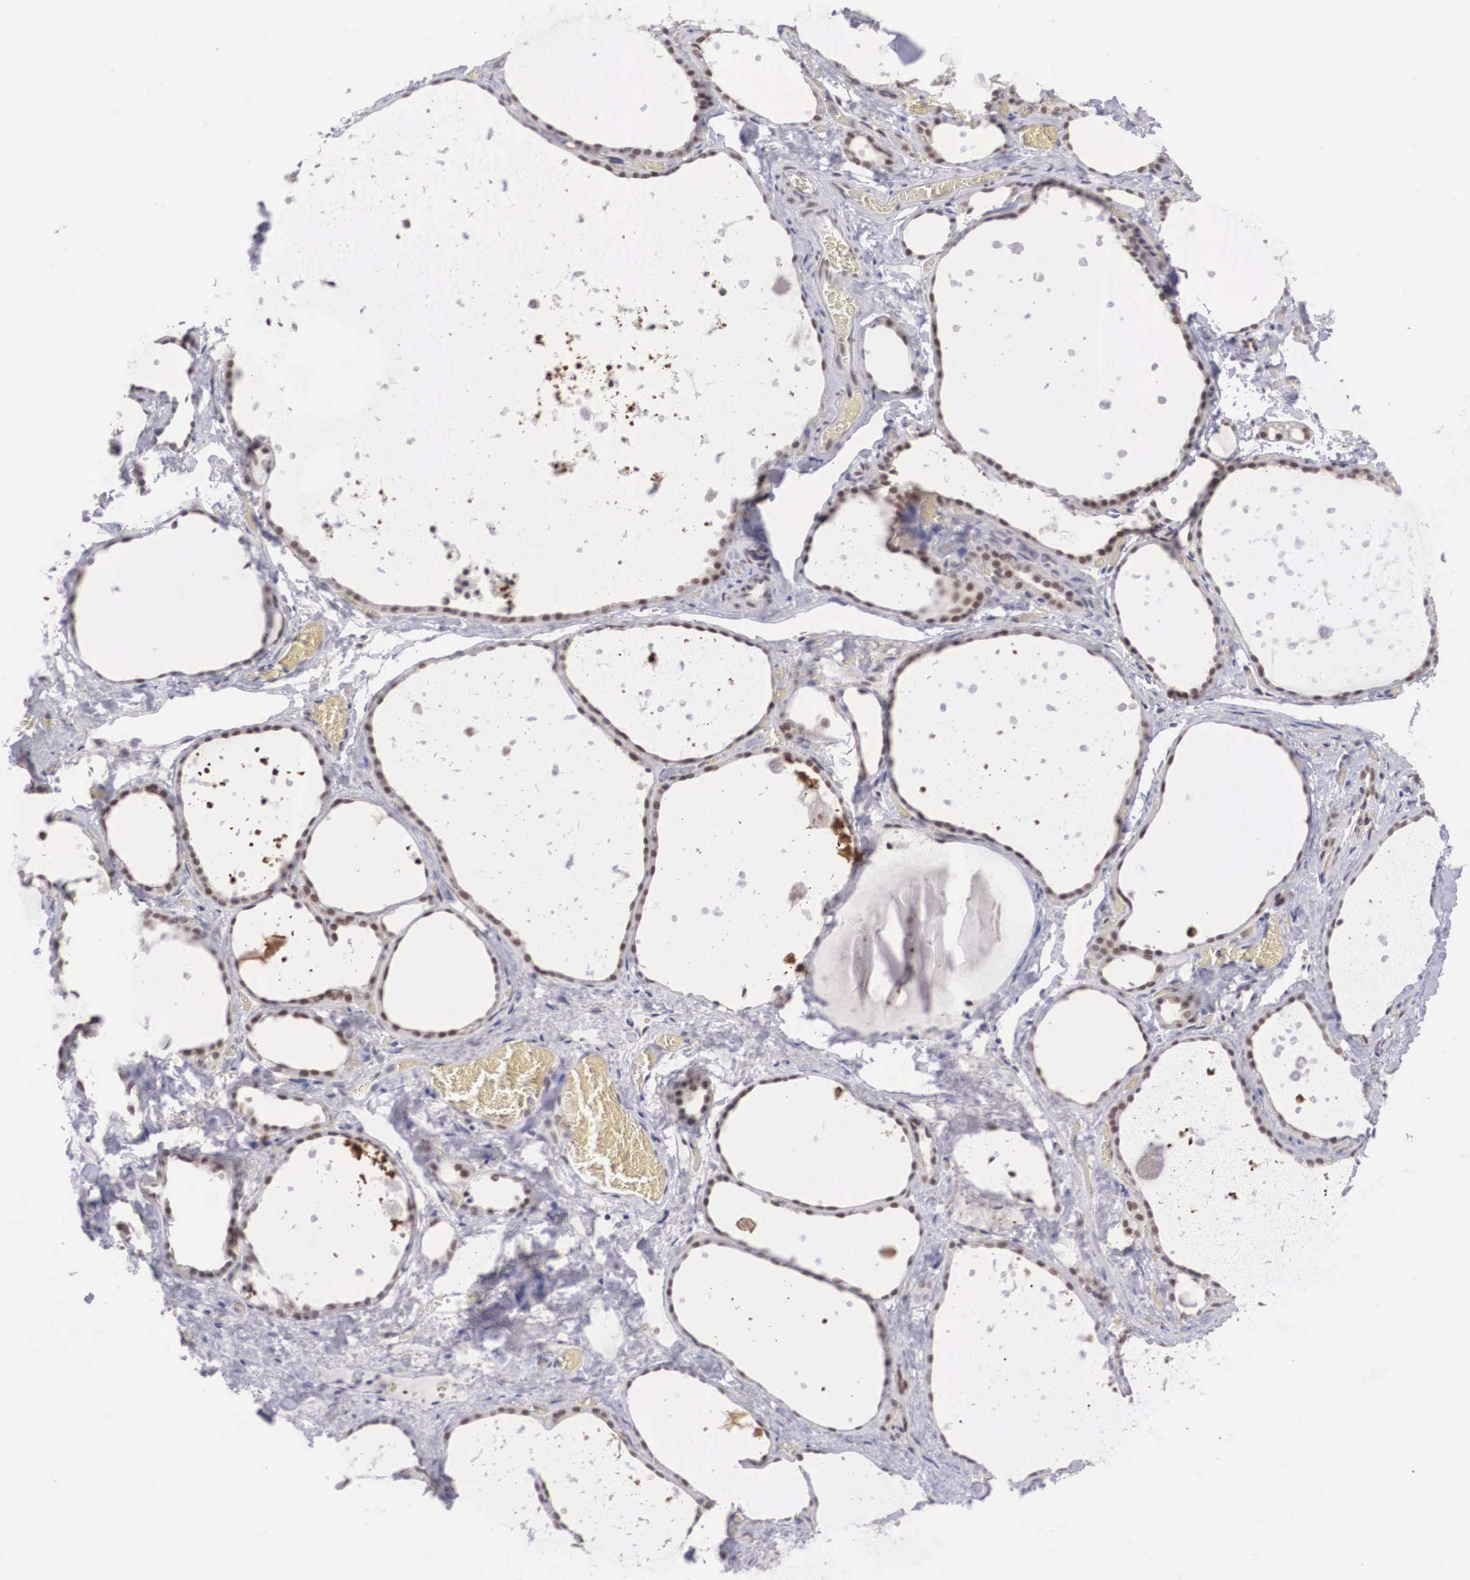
{"staining": {"intensity": "moderate", "quantity": "25%-75%", "location": "nuclear"}, "tissue": "thyroid gland", "cell_type": "Glandular cells", "image_type": "normal", "snomed": [{"axis": "morphology", "description": "Normal tissue, NOS"}, {"axis": "topography", "description": "Thyroid gland"}], "caption": "Immunohistochemistry micrograph of normal thyroid gland: human thyroid gland stained using immunohistochemistry (IHC) demonstrates medium levels of moderate protein expression localized specifically in the nuclear of glandular cells, appearing as a nuclear brown color.", "gene": "NINL", "patient": {"sex": "male", "age": 76}}